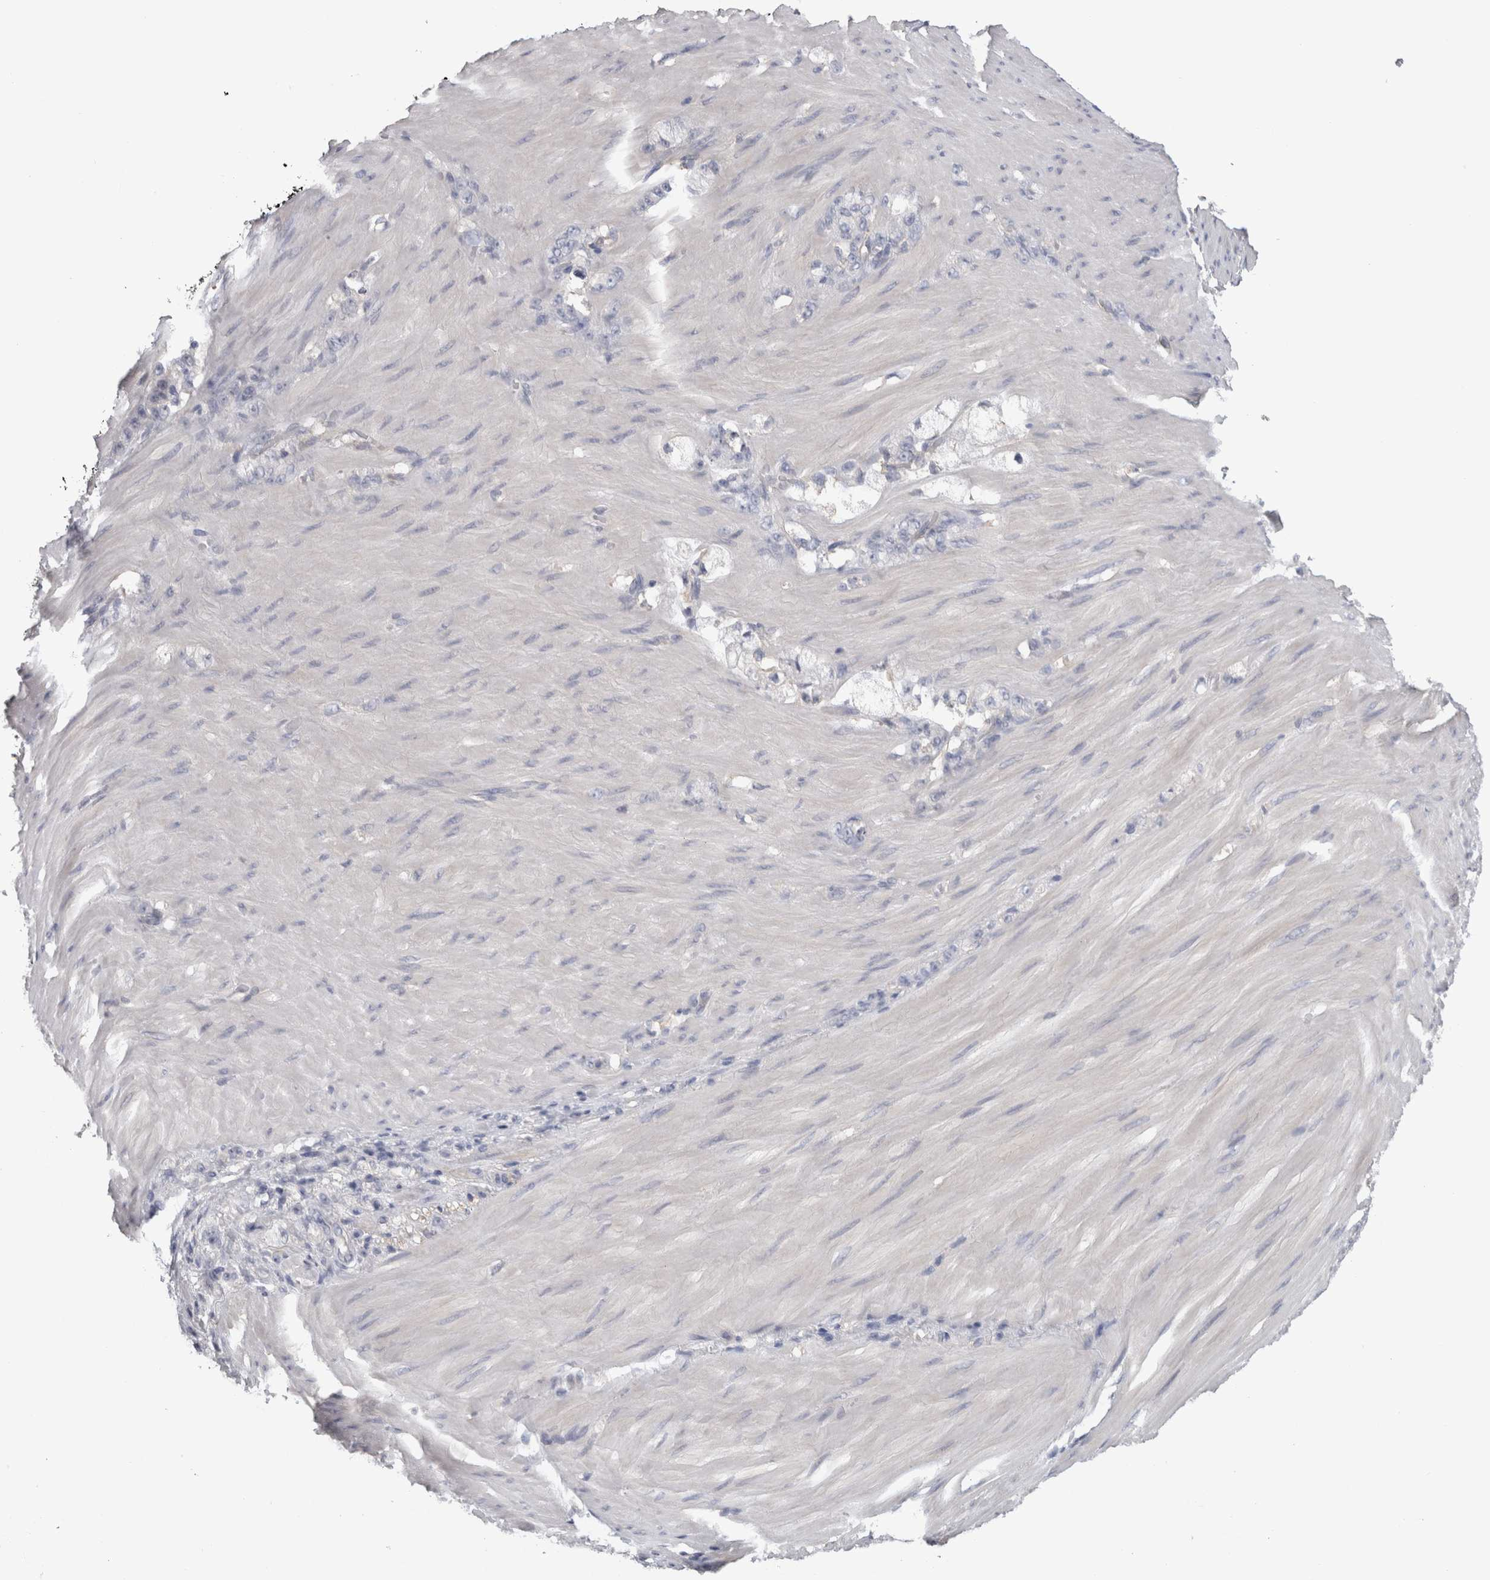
{"staining": {"intensity": "negative", "quantity": "none", "location": "none"}, "tissue": "stomach cancer", "cell_type": "Tumor cells", "image_type": "cancer", "snomed": [{"axis": "morphology", "description": "Normal tissue, NOS"}, {"axis": "morphology", "description": "Adenocarcinoma, NOS"}, {"axis": "topography", "description": "Stomach"}], "caption": "This is an immunohistochemistry histopathology image of human stomach adenocarcinoma. There is no staining in tumor cells.", "gene": "SCRN1", "patient": {"sex": "male", "age": 82}}